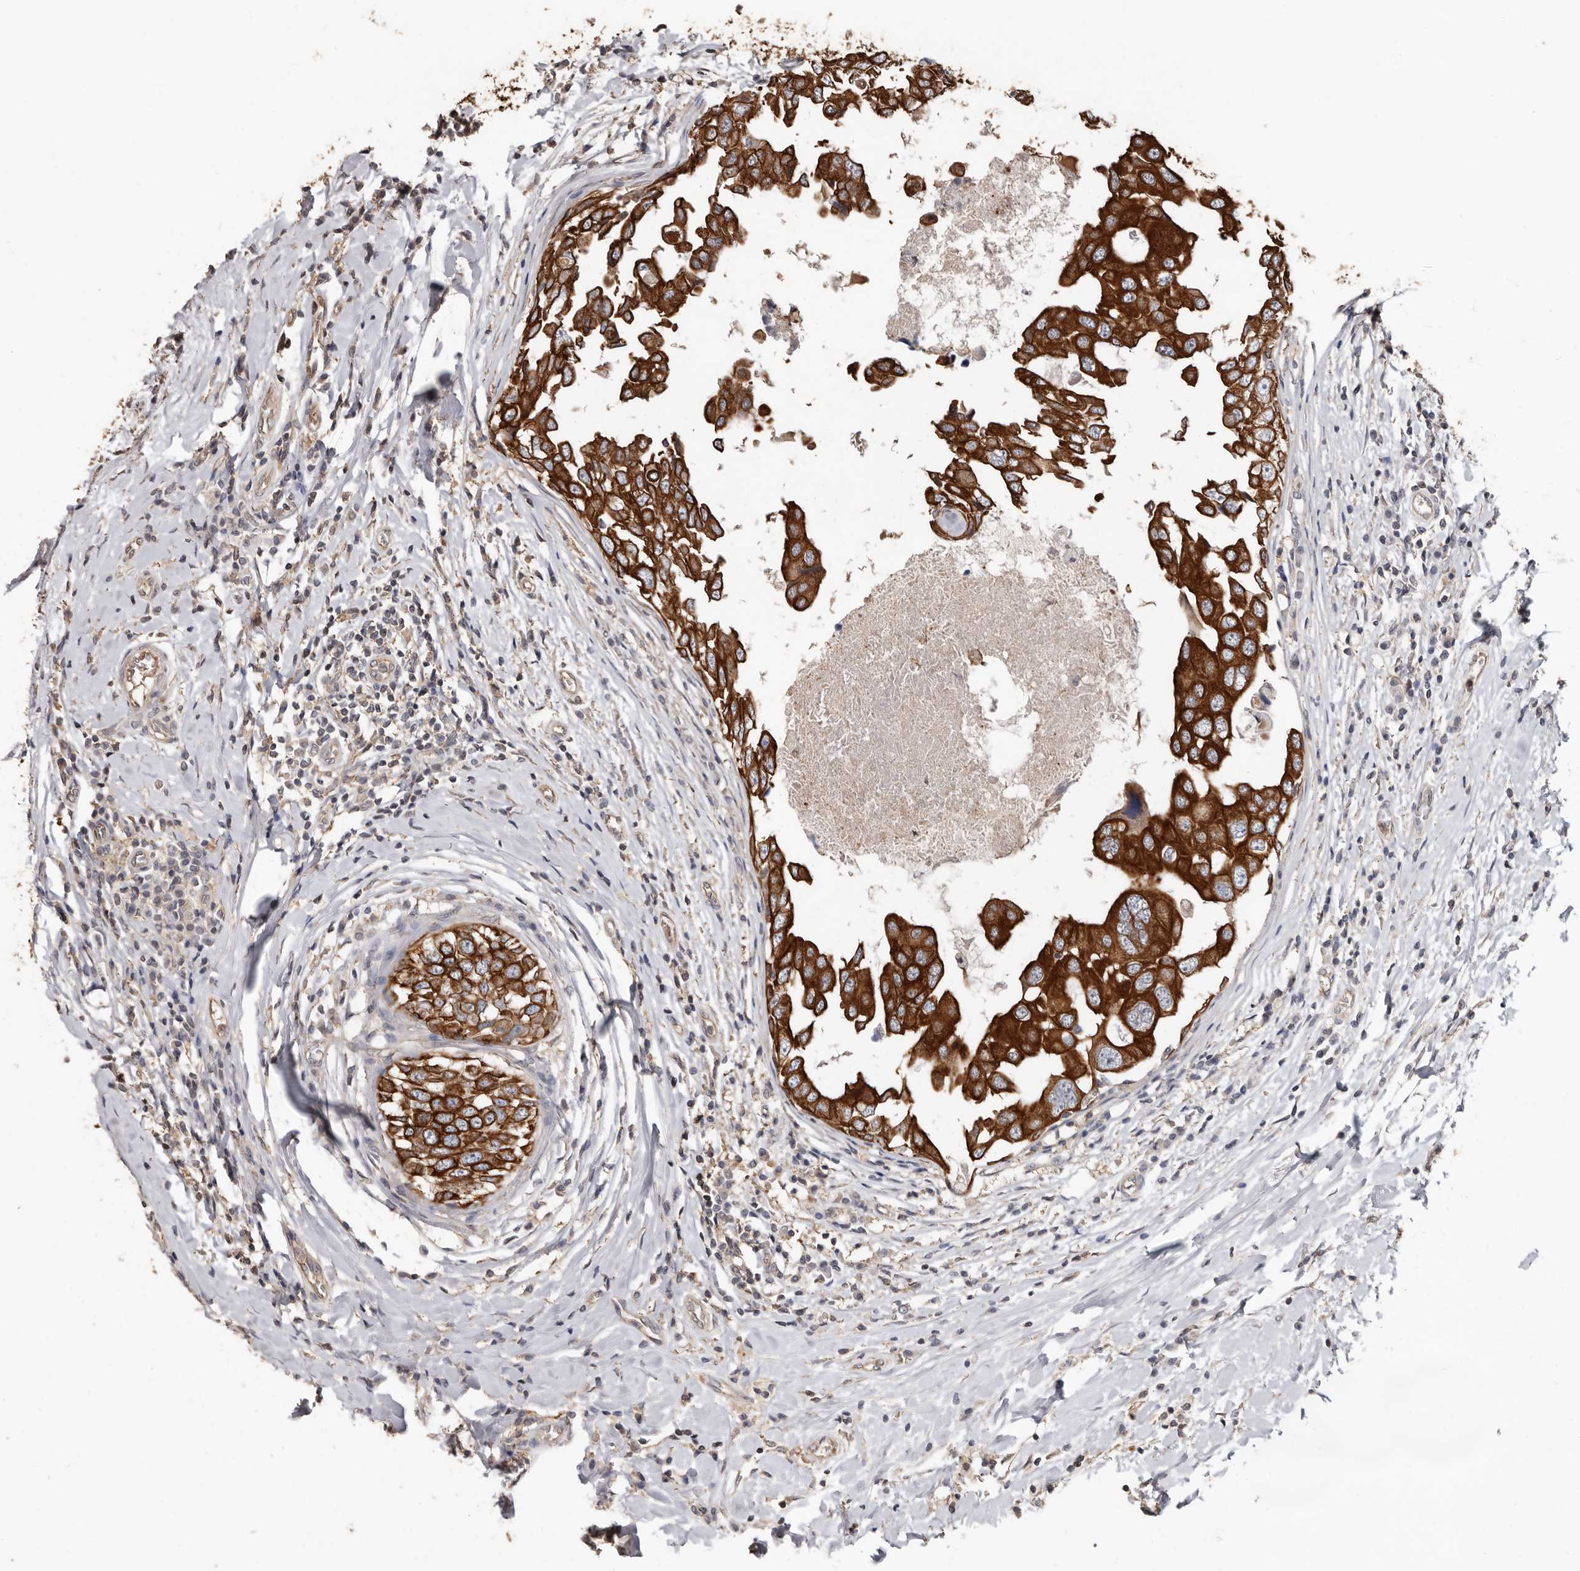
{"staining": {"intensity": "strong", "quantity": ">75%", "location": "cytoplasmic/membranous"}, "tissue": "breast cancer", "cell_type": "Tumor cells", "image_type": "cancer", "snomed": [{"axis": "morphology", "description": "Duct carcinoma"}, {"axis": "topography", "description": "Breast"}], "caption": "Immunohistochemical staining of human invasive ductal carcinoma (breast) reveals high levels of strong cytoplasmic/membranous protein positivity in approximately >75% of tumor cells.", "gene": "MRPL18", "patient": {"sex": "female", "age": 27}}